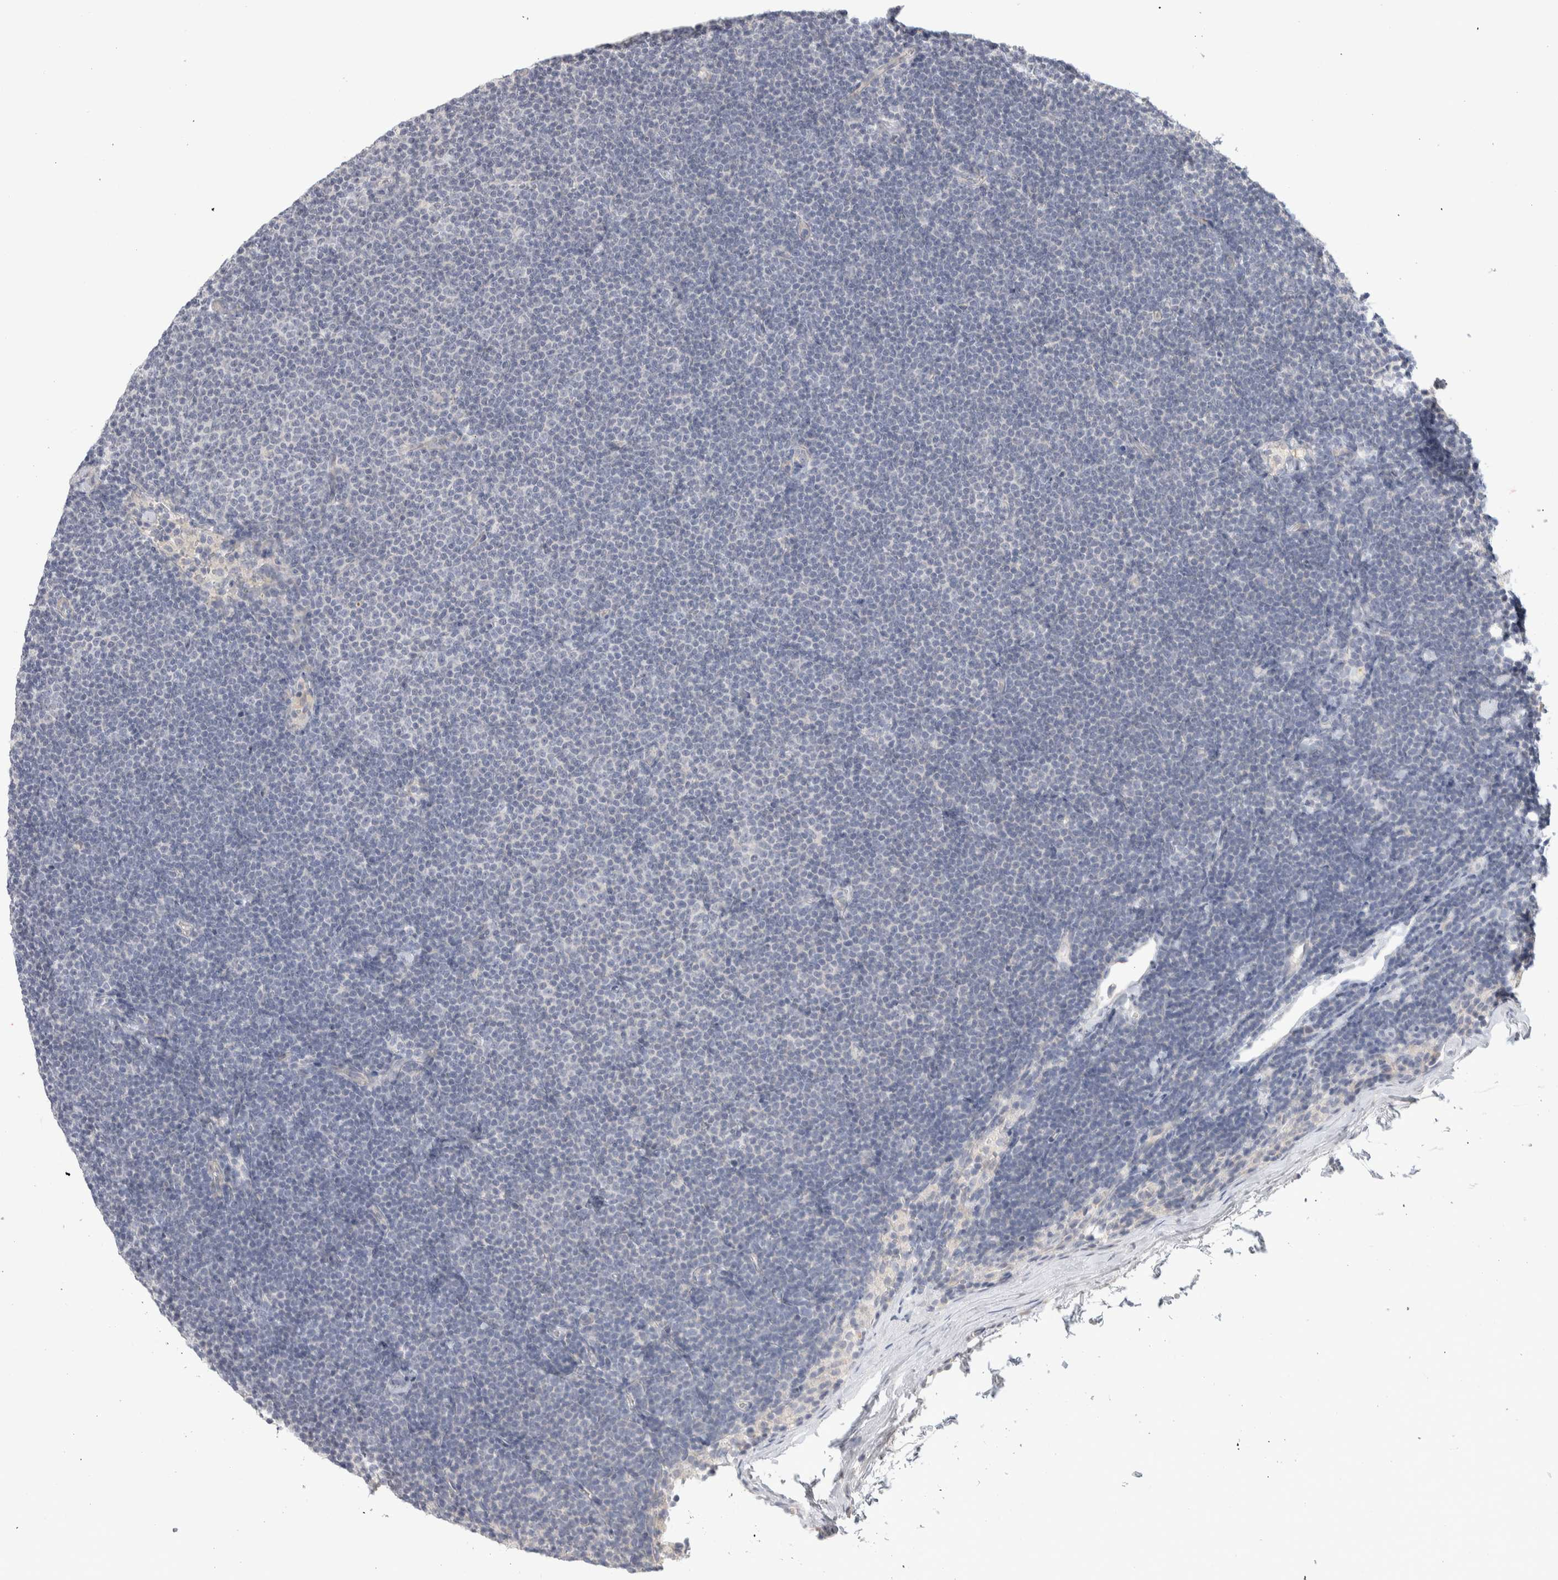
{"staining": {"intensity": "negative", "quantity": "none", "location": "none"}, "tissue": "lymphoma", "cell_type": "Tumor cells", "image_type": "cancer", "snomed": [{"axis": "morphology", "description": "Malignant lymphoma, non-Hodgkin's type, Low grade"}, {"axis": "topography", "description": "Lymph node"}], "caption": "This micrograph is of lymphoma stained with immunohistochemistry (IHC) to label a protein in brown with the nuclei are counter-stained blue. There is no staining in tumor cells.", "gene": "DCXR", "patient": {"sex": "female", "age": 53}}